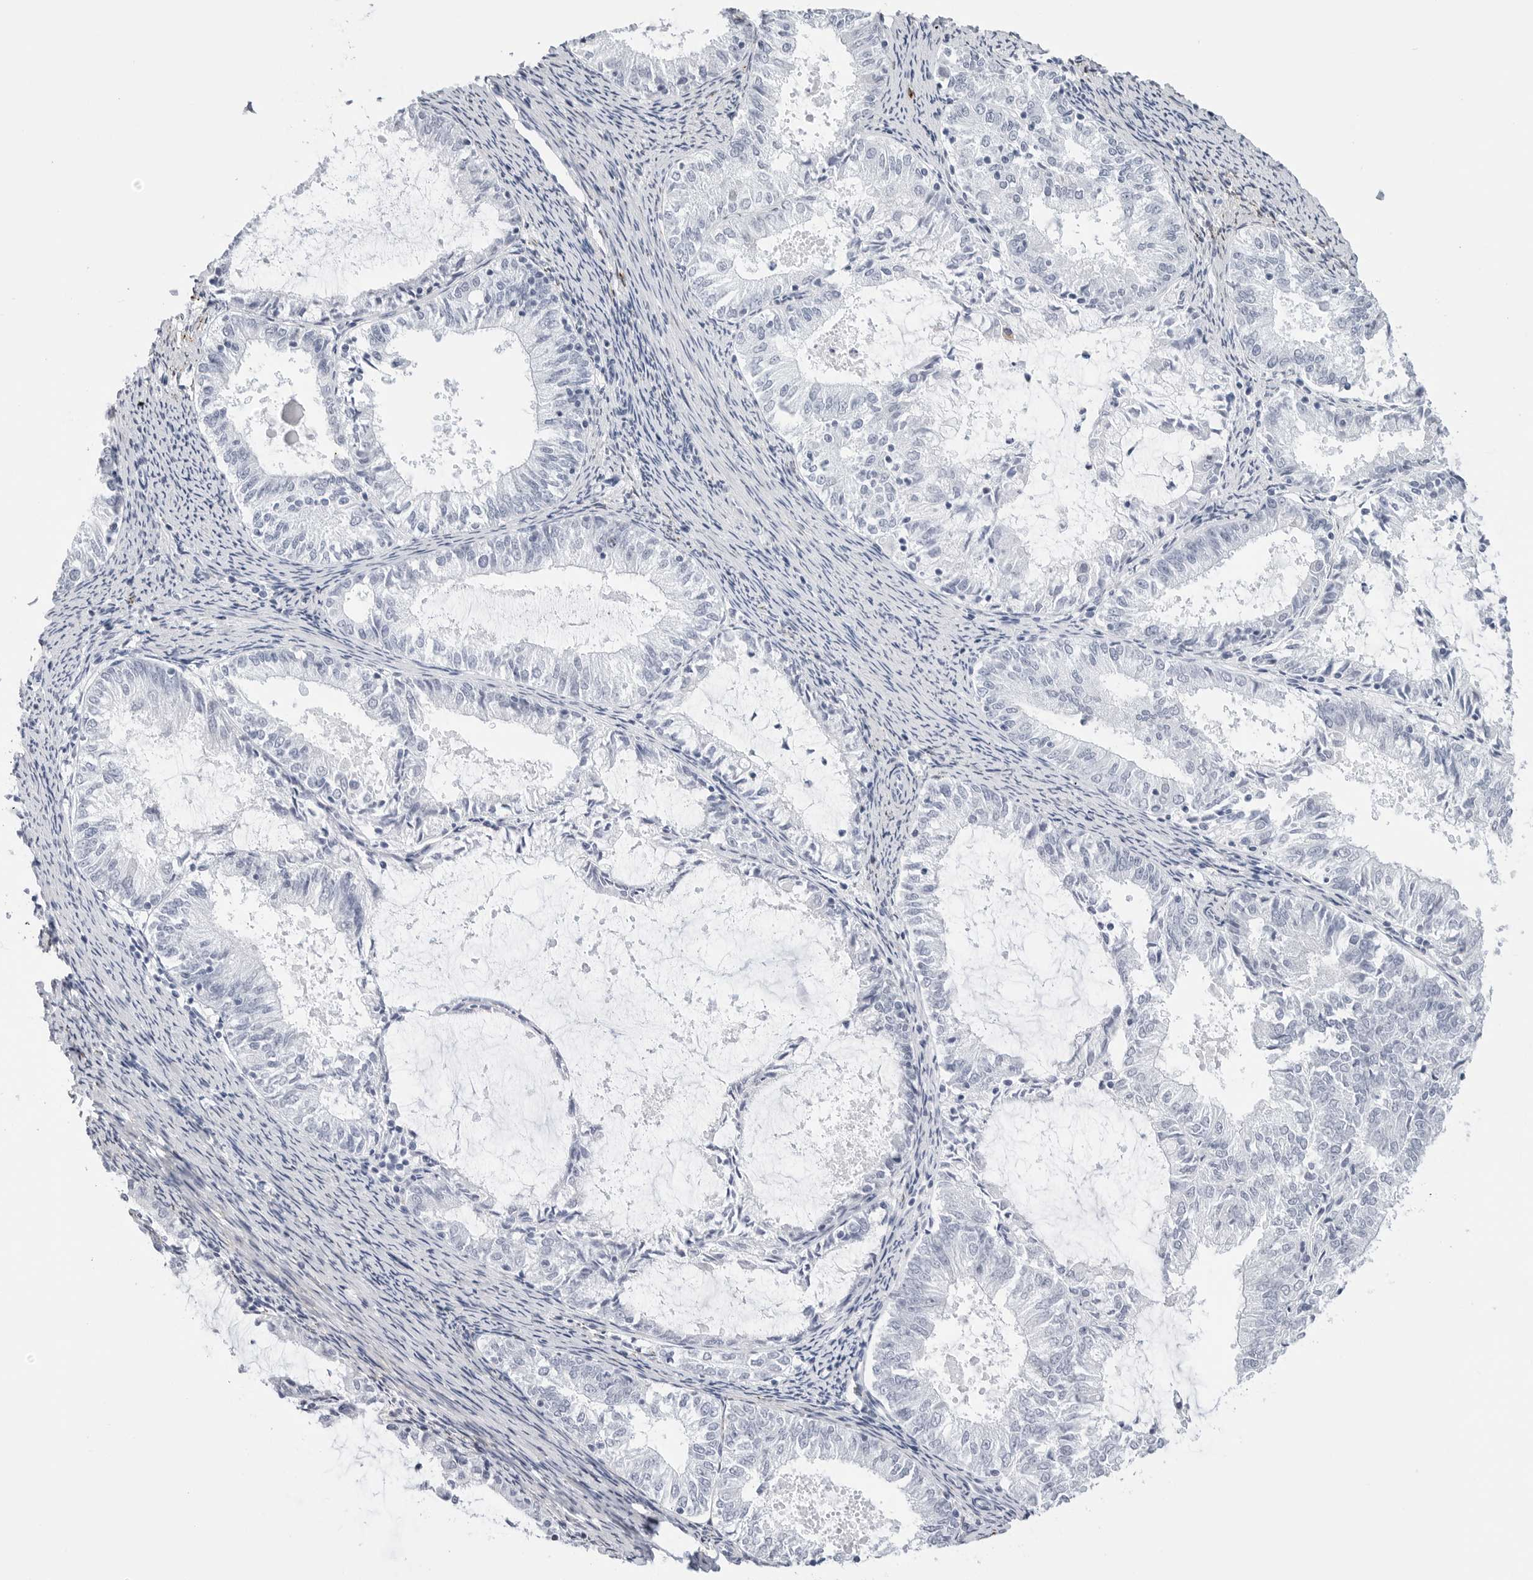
{"staining": {"intensity": "negative", "quantity": "none", "location": "none"}, "tissue": "endometrial cancer", "cell_type": "Tumor cells", "image_type": "cancer", "snomed": [{"axis": "morphology", "description": "Adenocarcinoma, NOS"}, {"axis": "topography", "description": "Endometrium"}], "caption": "Tumor cells show no significant expression in endometrial adenocarcinoma. (Brightfield microscopy of DAB immunohistochemistry at high magnification).", "gene": "HSPB7", "patient": {"sex": "female", "age": 57}}